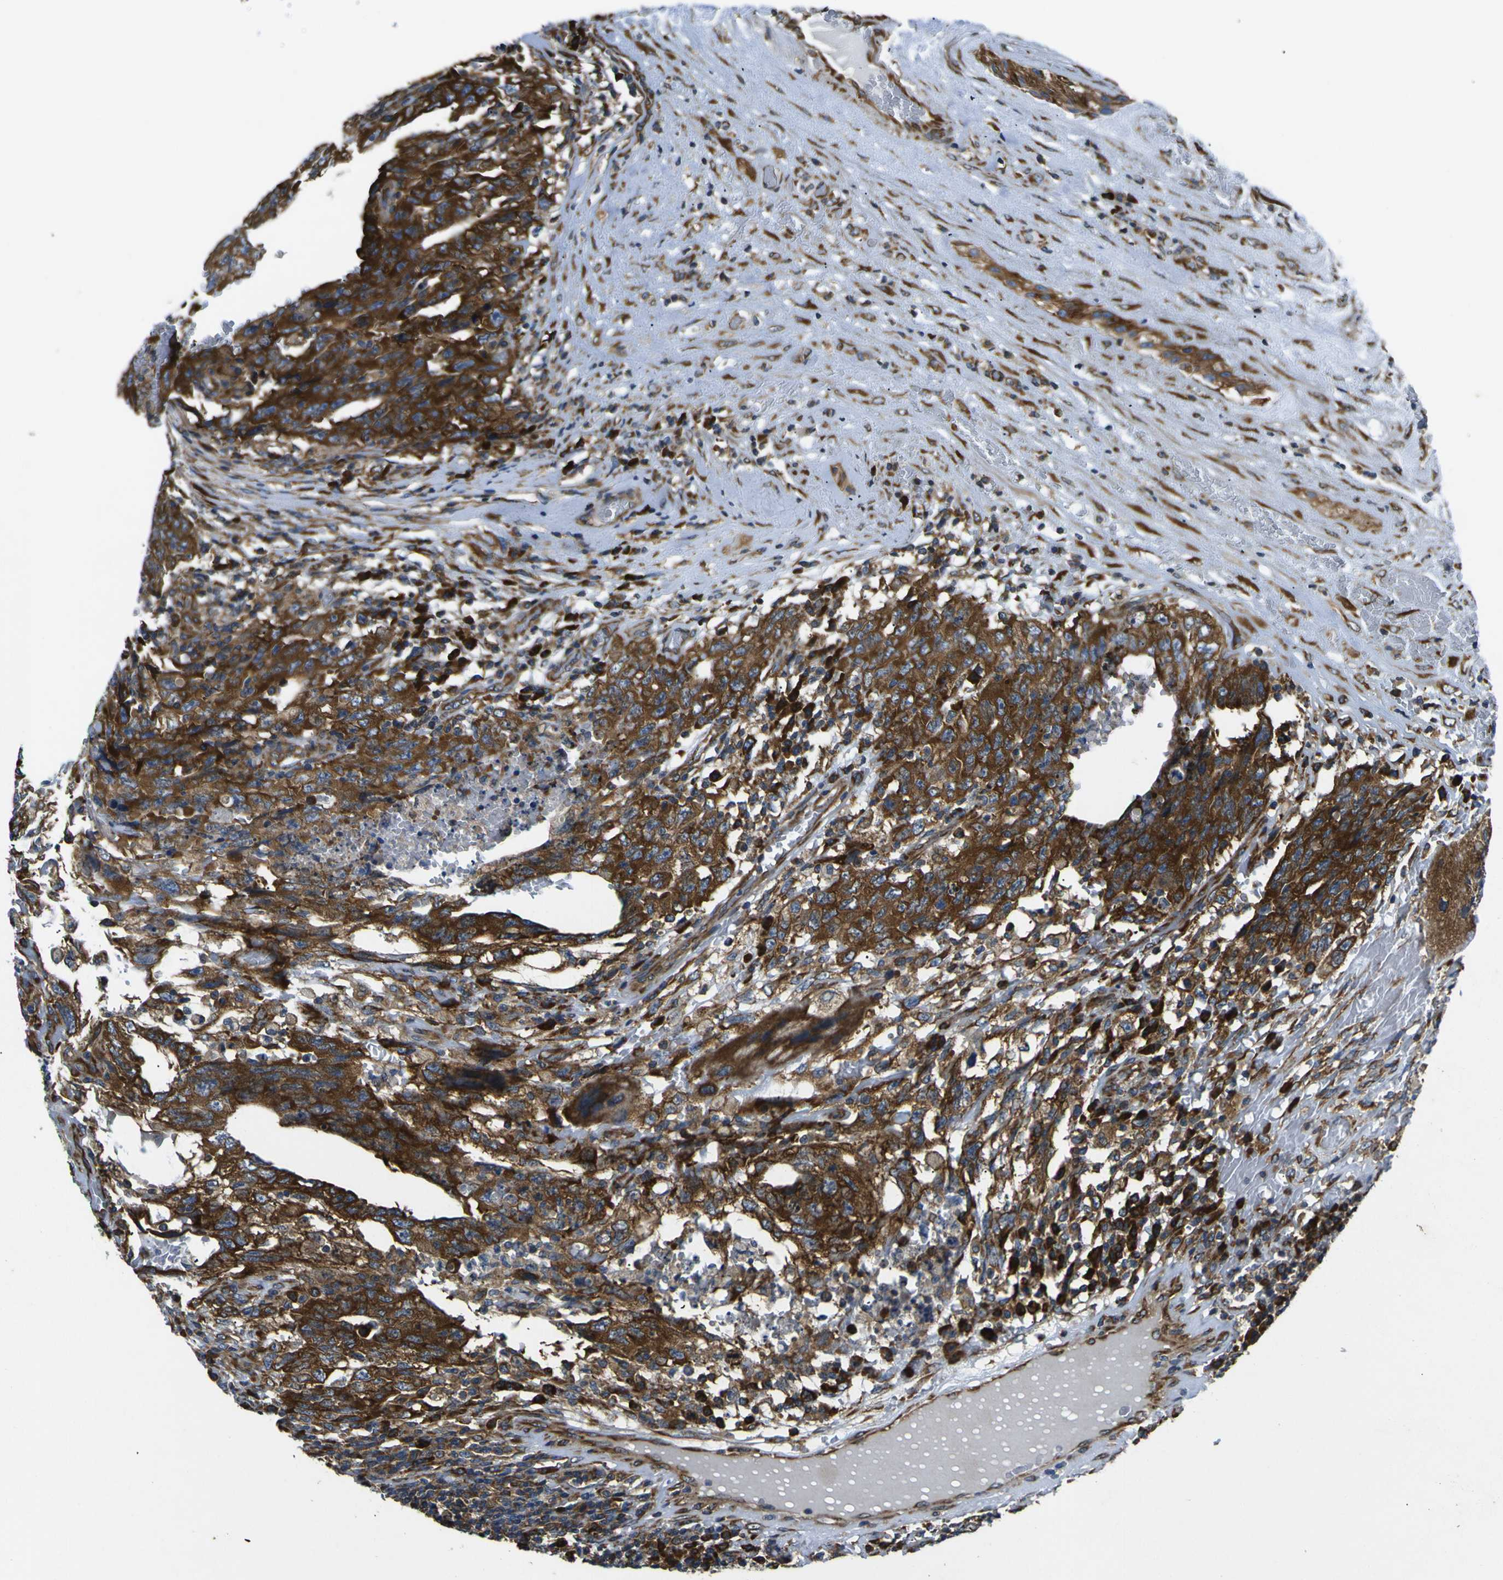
{"staining": {"intensity": "strong", "quantity": ">75%", "location": "cytoplasmic/membranous"}, "tissue": "testis cancer", "cell_type": "Tumor cells", "image_type": "cancer", "snomed": [{"axis": "morphology", "description": "Carcinoma, Embryonal, NOS"}, {"axis": "topography", "description": "Testis"}], "caption": "The image displays staining of testis embryonal carcinoma, revealing strong cytoplasmic/membranous protein expression (brown color) within tumor cells.", "gene": "RPSA", "patient": {"sex": "male", "age": 26}}